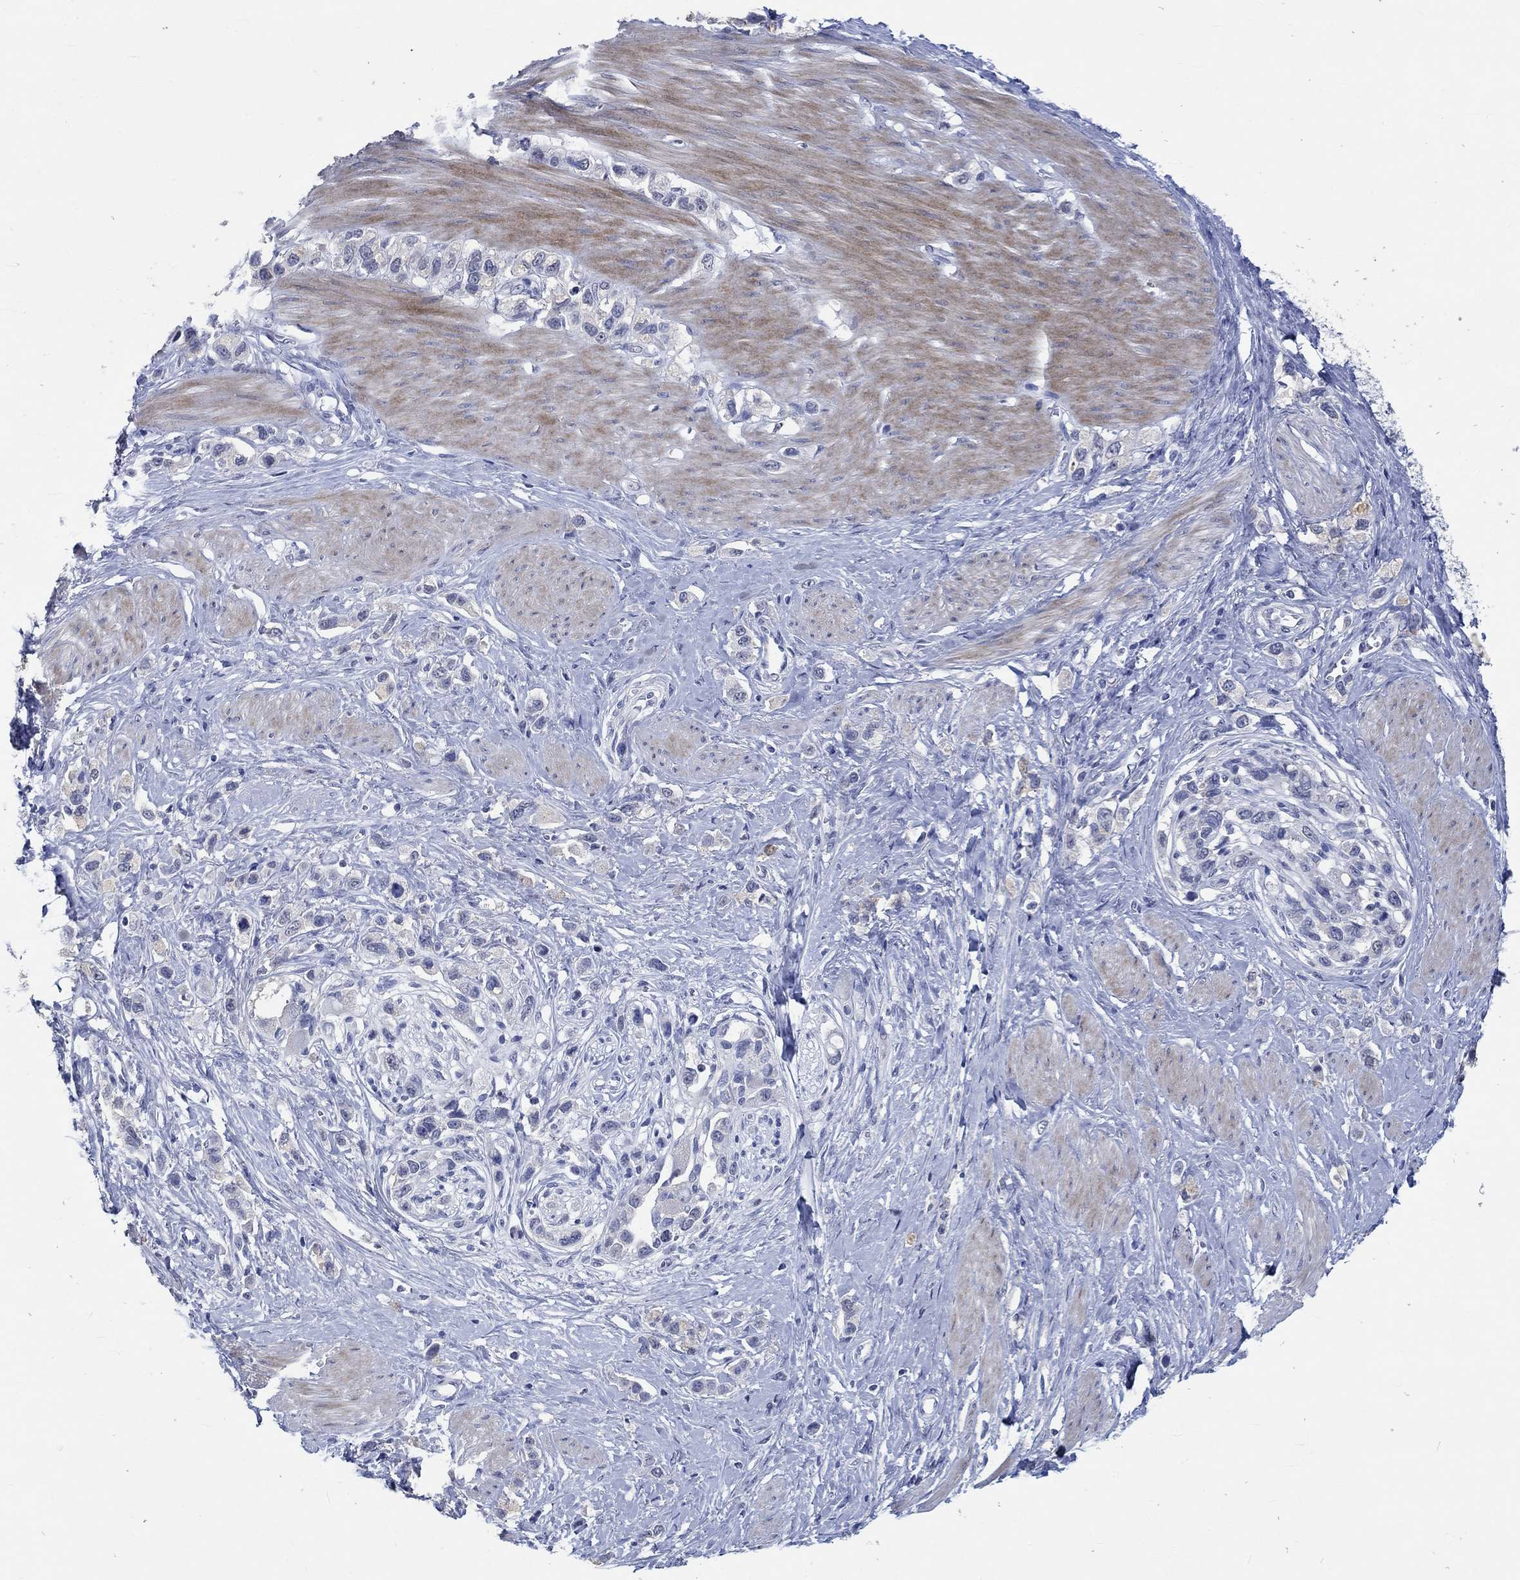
{"staining": {"intensity": "negative", "quantity": "none", "location": "none"}, "tissue": "stomach cancer", "cell_type": "Tumor cells", "image_type": "cancer", "snomed": [{"axis": "morphology", "description": "Normal tissue, NOS"}, {"axis": "morphology", "description": "Adenocarcinoma, NOS"}, {"axis": "morphology", "description": "Adenocarcinoma, High grade"}, {"axis": "topography", "description": "Stomach, upper"}, {"axis": "topography", "description": "Stomach"}], "caption": "An immunohistochemistry histopathology image of stomach cancer is shown. There is no staining in tumor cells of stomach cancer.", "gene": "C4orf47", "patient": {"sex": "female", "age": 65}}